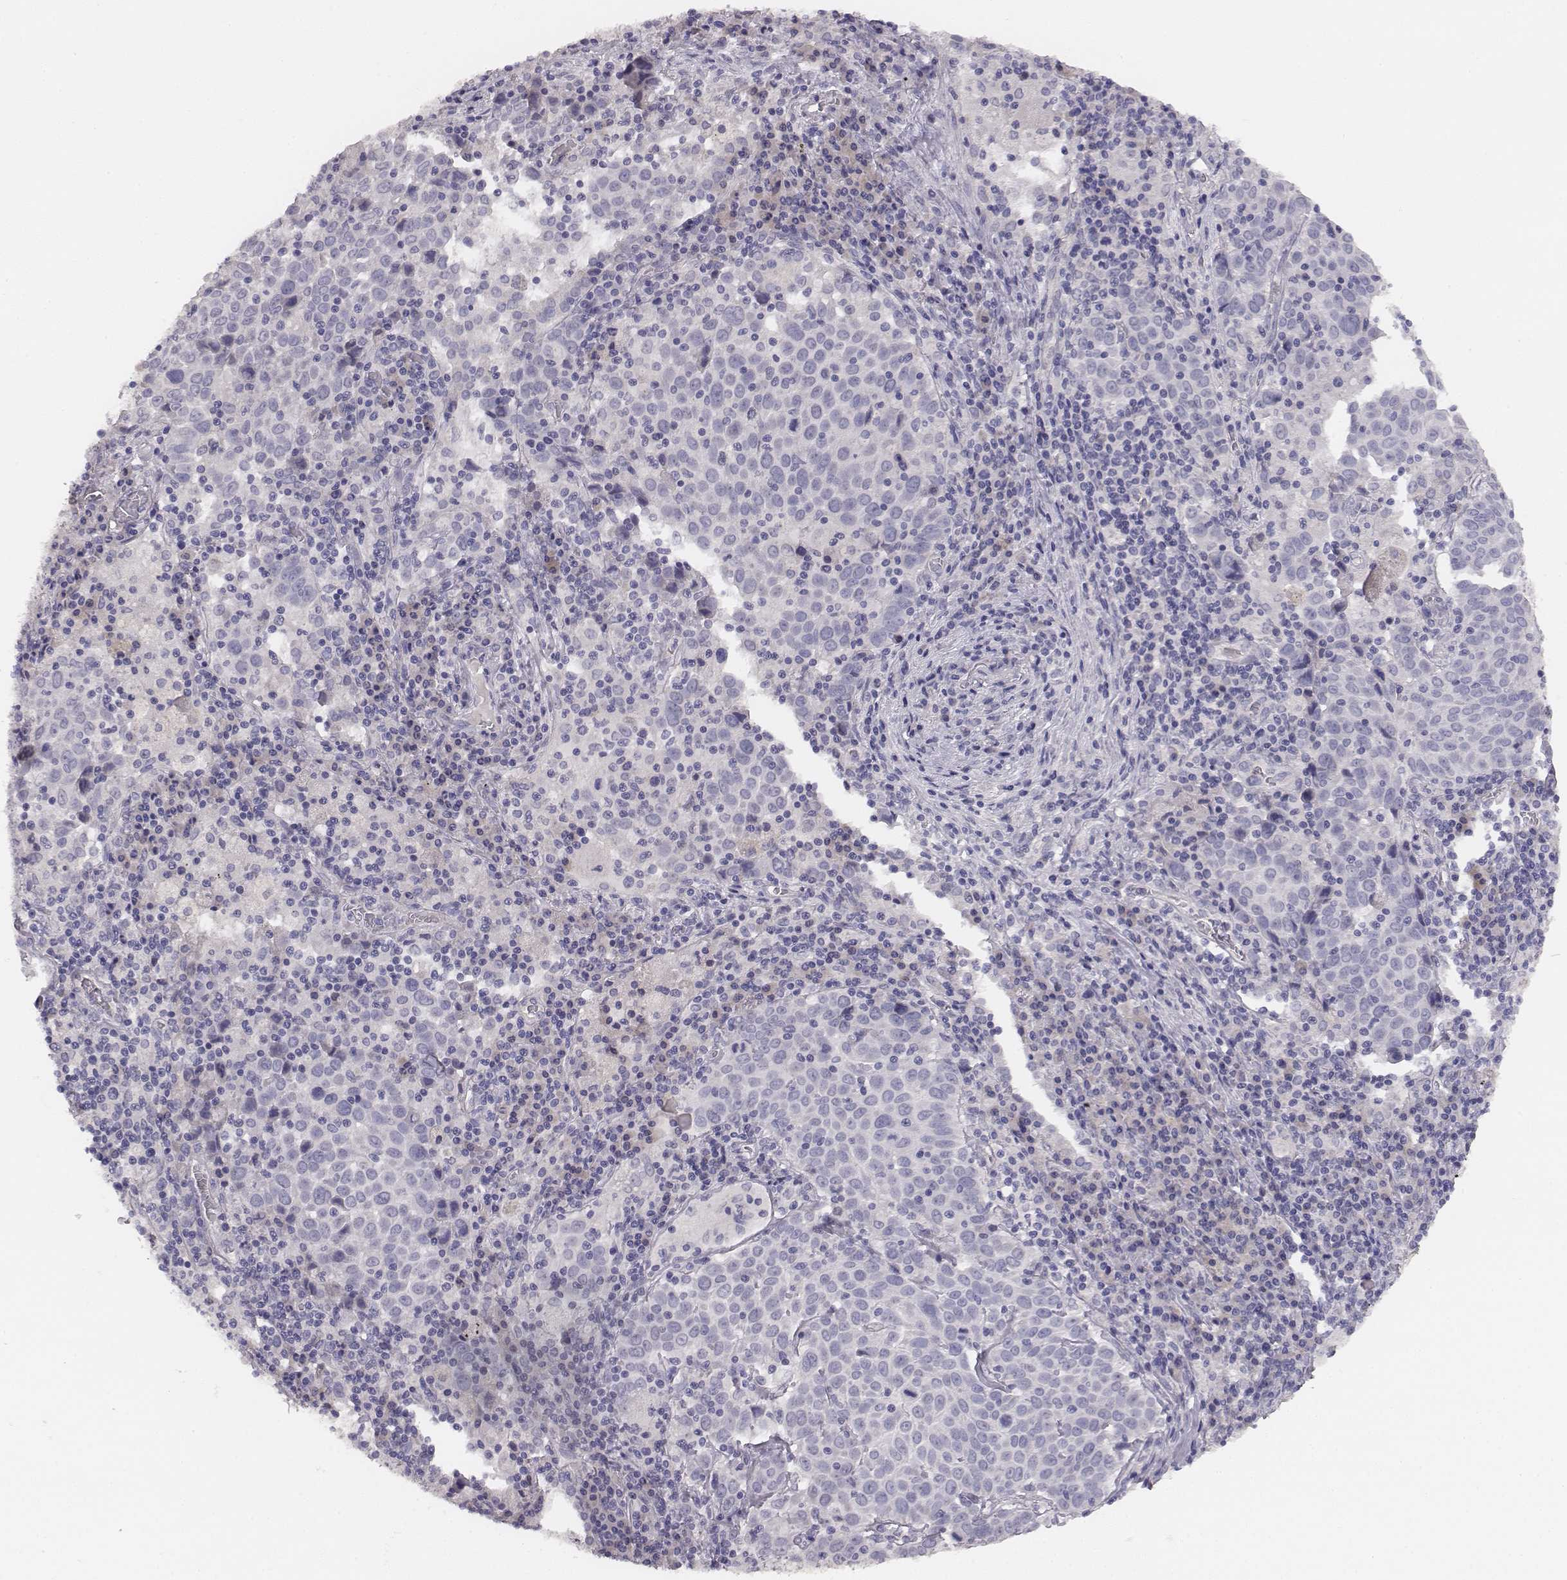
{"staining": {"intensity": "negative", "quantity": "none", "location": "none"}, "tissue": "lung cancer", "cell_type": "Tumor cells", "image_type": "cancer", "snomed": [{"axis": "morphology", "description": "Squamous cell carcinoma, NOS"}, {"axis": "topography", "description": "Lung"}], "caption": "Tumor cells are negative for protein expression in human lung cancer (squamous cell carcinoma).", "gene": "MYH6", "patient": {"sex": "male", "age": 57}}